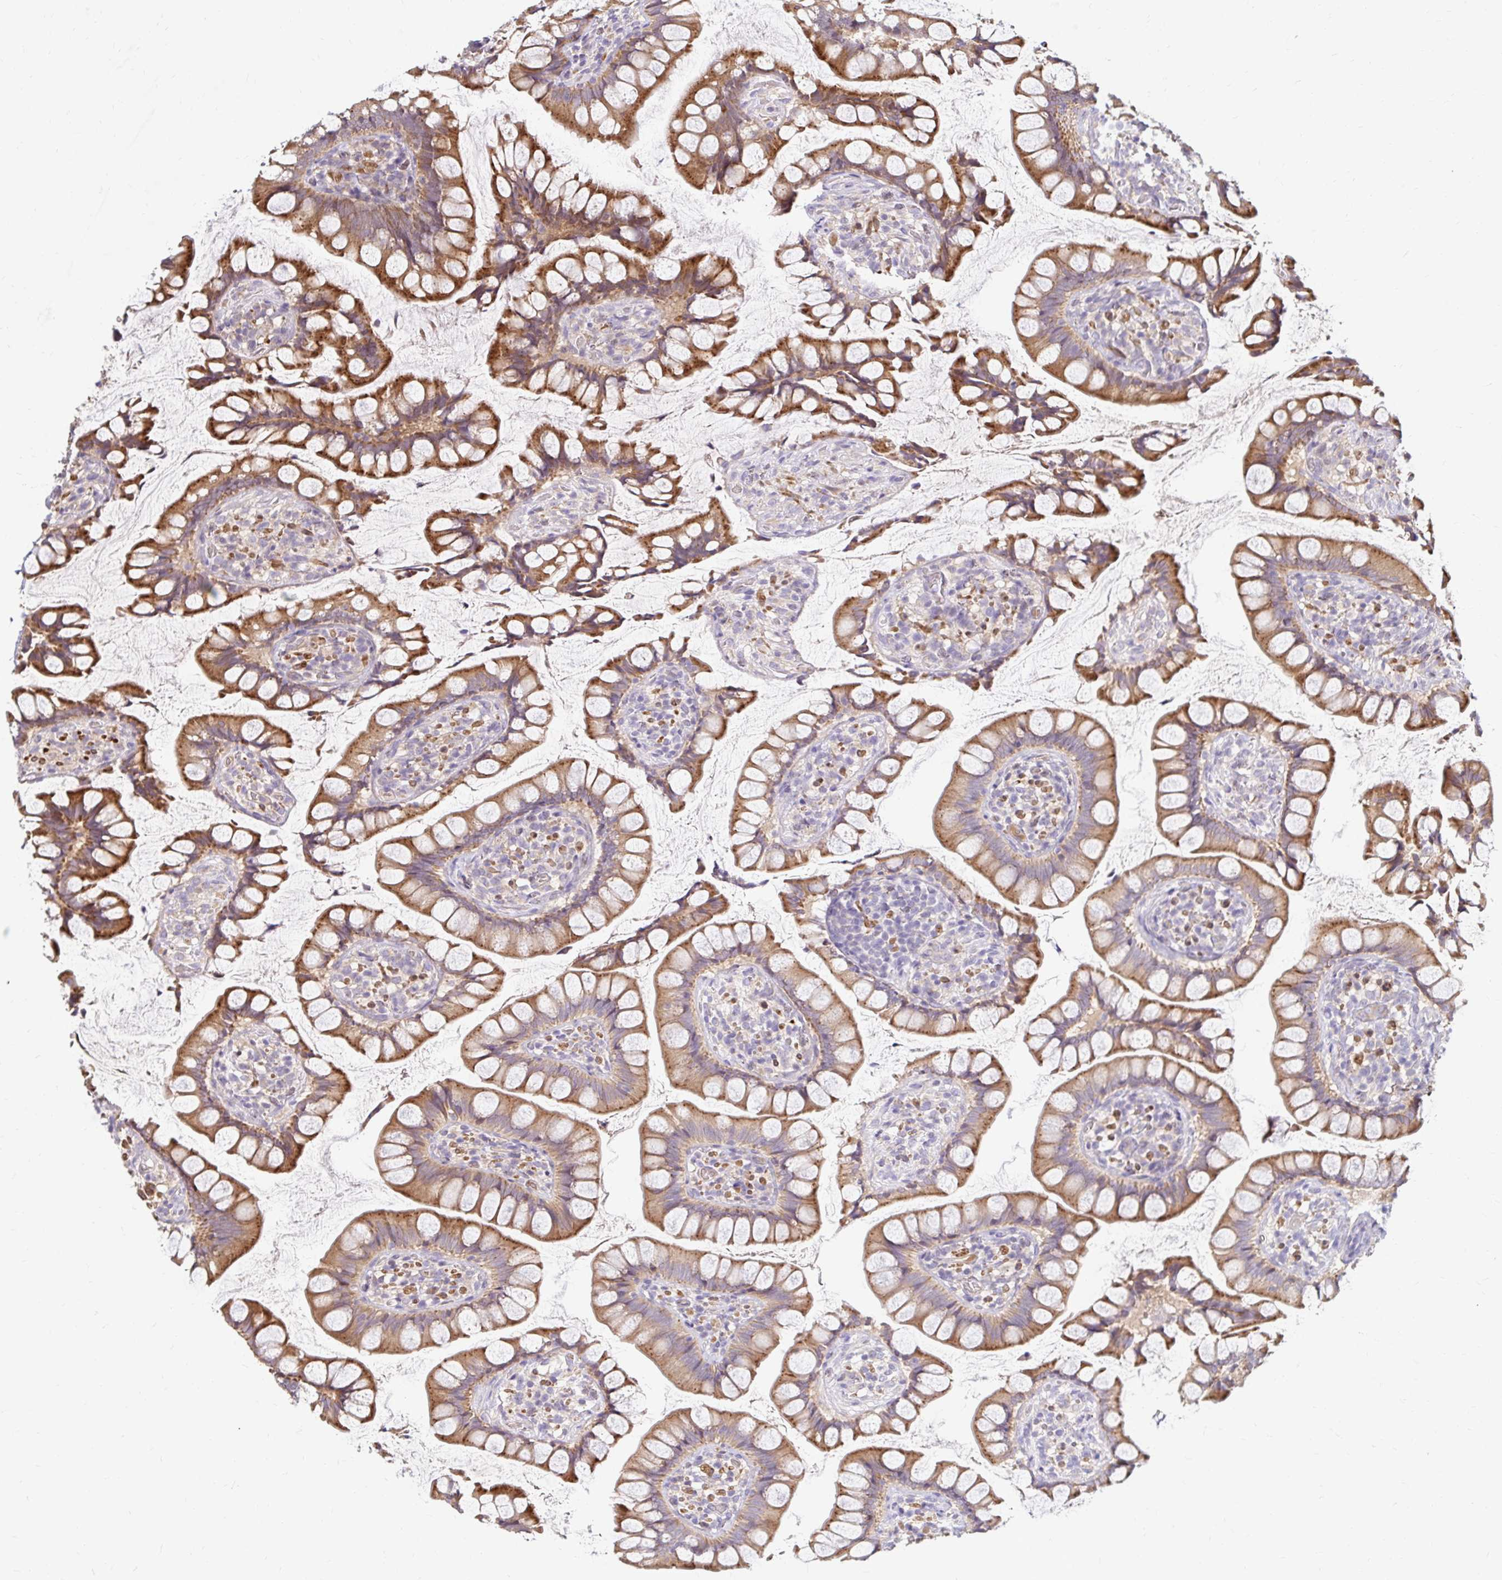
{"staining": {"intensity": "moderate", "quantity": ">75%", "location": "cytoplasmic/membranous"}, "tissue": "small intestine", "cell_type": "Glandular cells", "image_type": "normal", "snomed": [{"axis": "morphology", "description": "Normal tissue, NOS"}, {"axis": "topography", "description": "Small intestine"}], "caption": "A histopathology image of human small intestine stained for a protein displays moderate cytoplasmic/membranous brown staining in glandular cells. Using DAB (3,3'-diaminobenzidine) (brown) and hematoxylin (blue) stains, captured at high magnification using brightfield microscopy.", "gene": "ARHGEF37", "patient": {"sex": "male", "age": 70}}